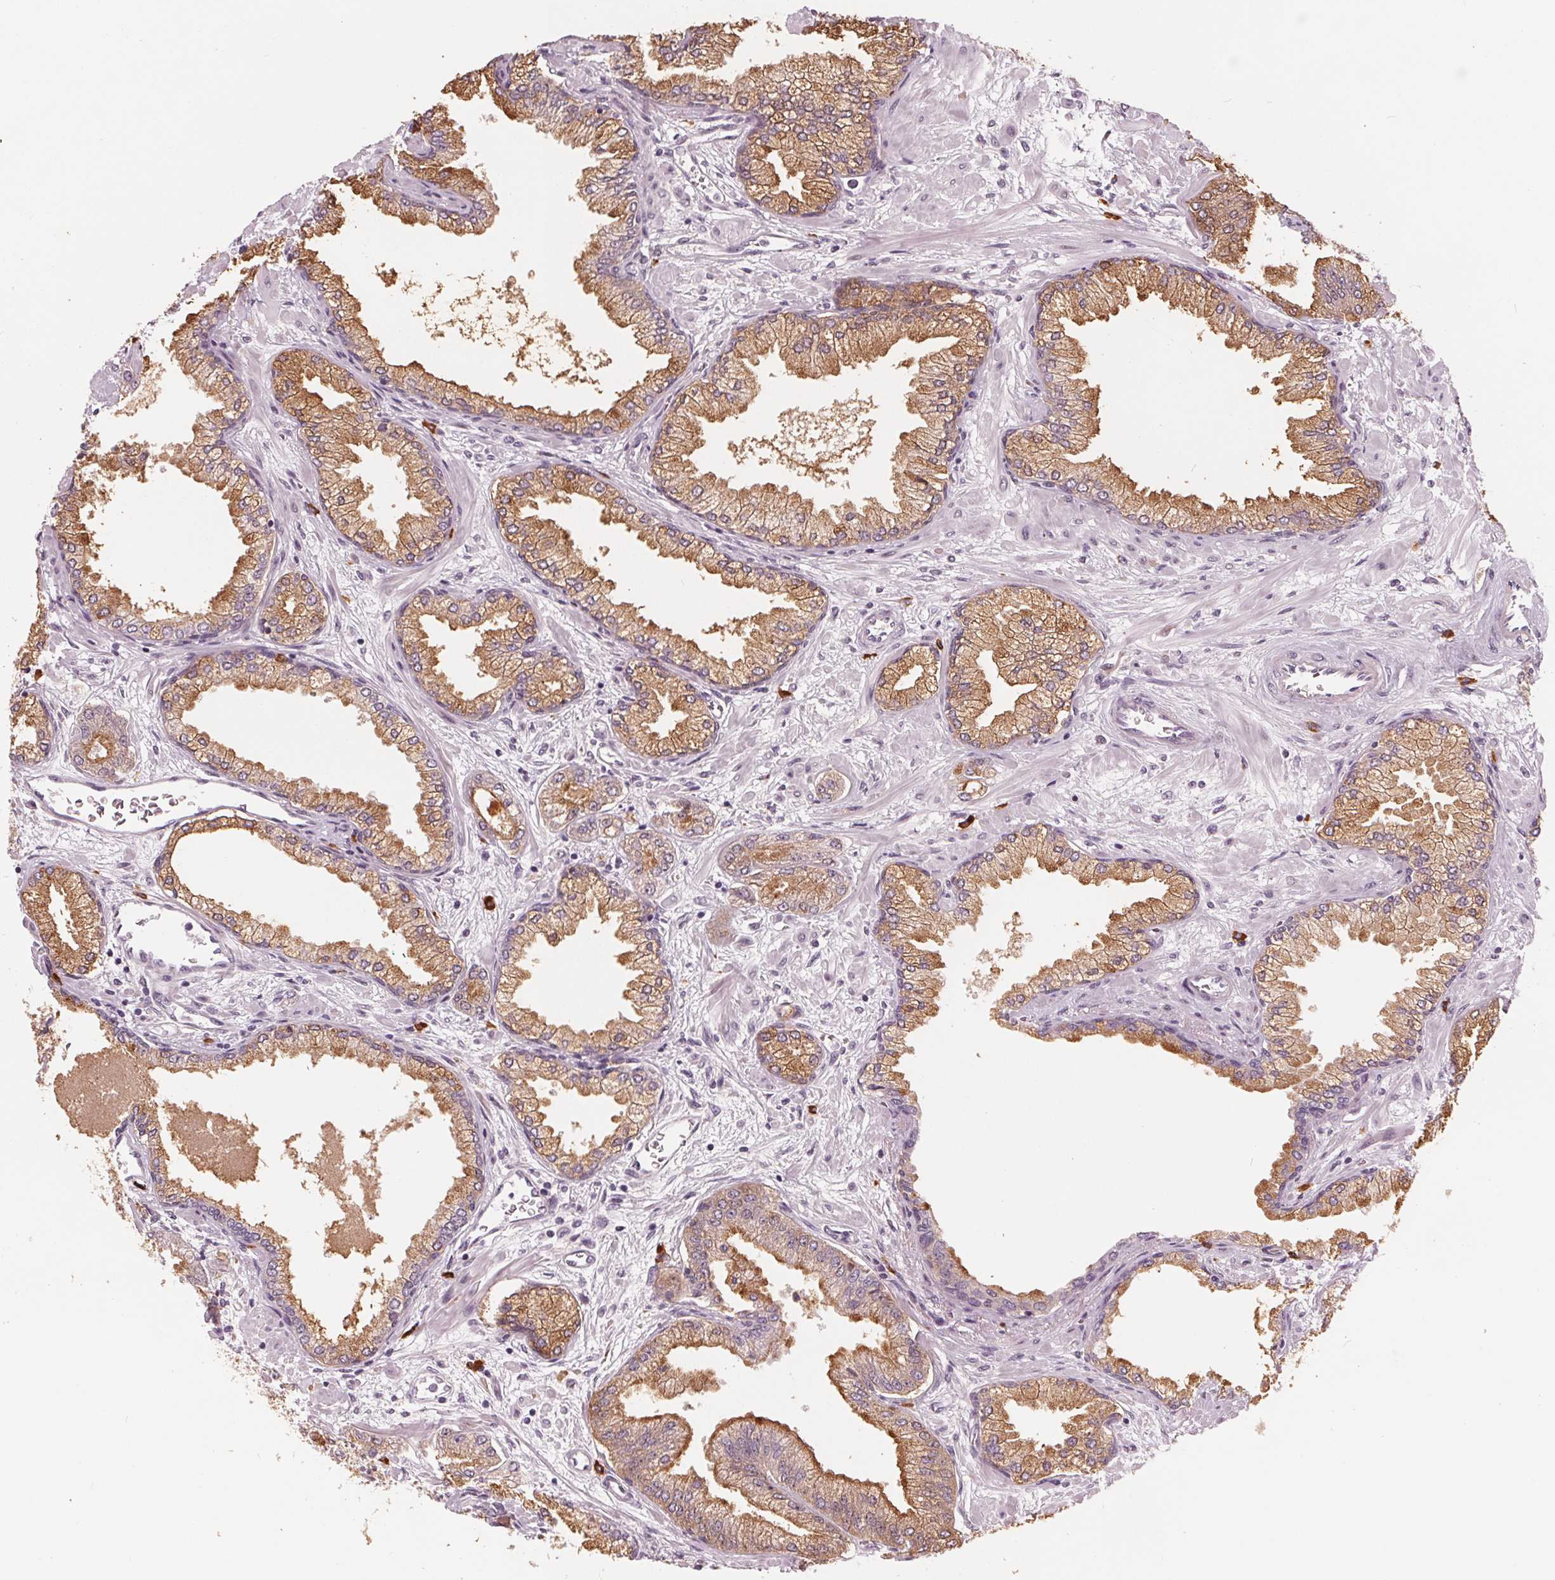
{"staining": {"intensity": "moderate", "quantity": ">75%", "location": "cytoplasmic/membranous"}, "tissue": "prostate cancer", "cell_type": "Tumor cells", "image_type": "cancer", "snomed": [{"axis": "morphology", "description": "Adenocarcinoma, Low grade"}, {"axis": "topography", "description": "Prostate"}], "caption": "About >75% of tumor cells in human prostate cancer (low-grade adenocarcinoma) demonstrate moderate cytoplasmic/membranous protein staining as visualized by brown immunohistochemical staining.", "gene": "GIGYF2", "patient": {"sex": "male", "age": 55}}